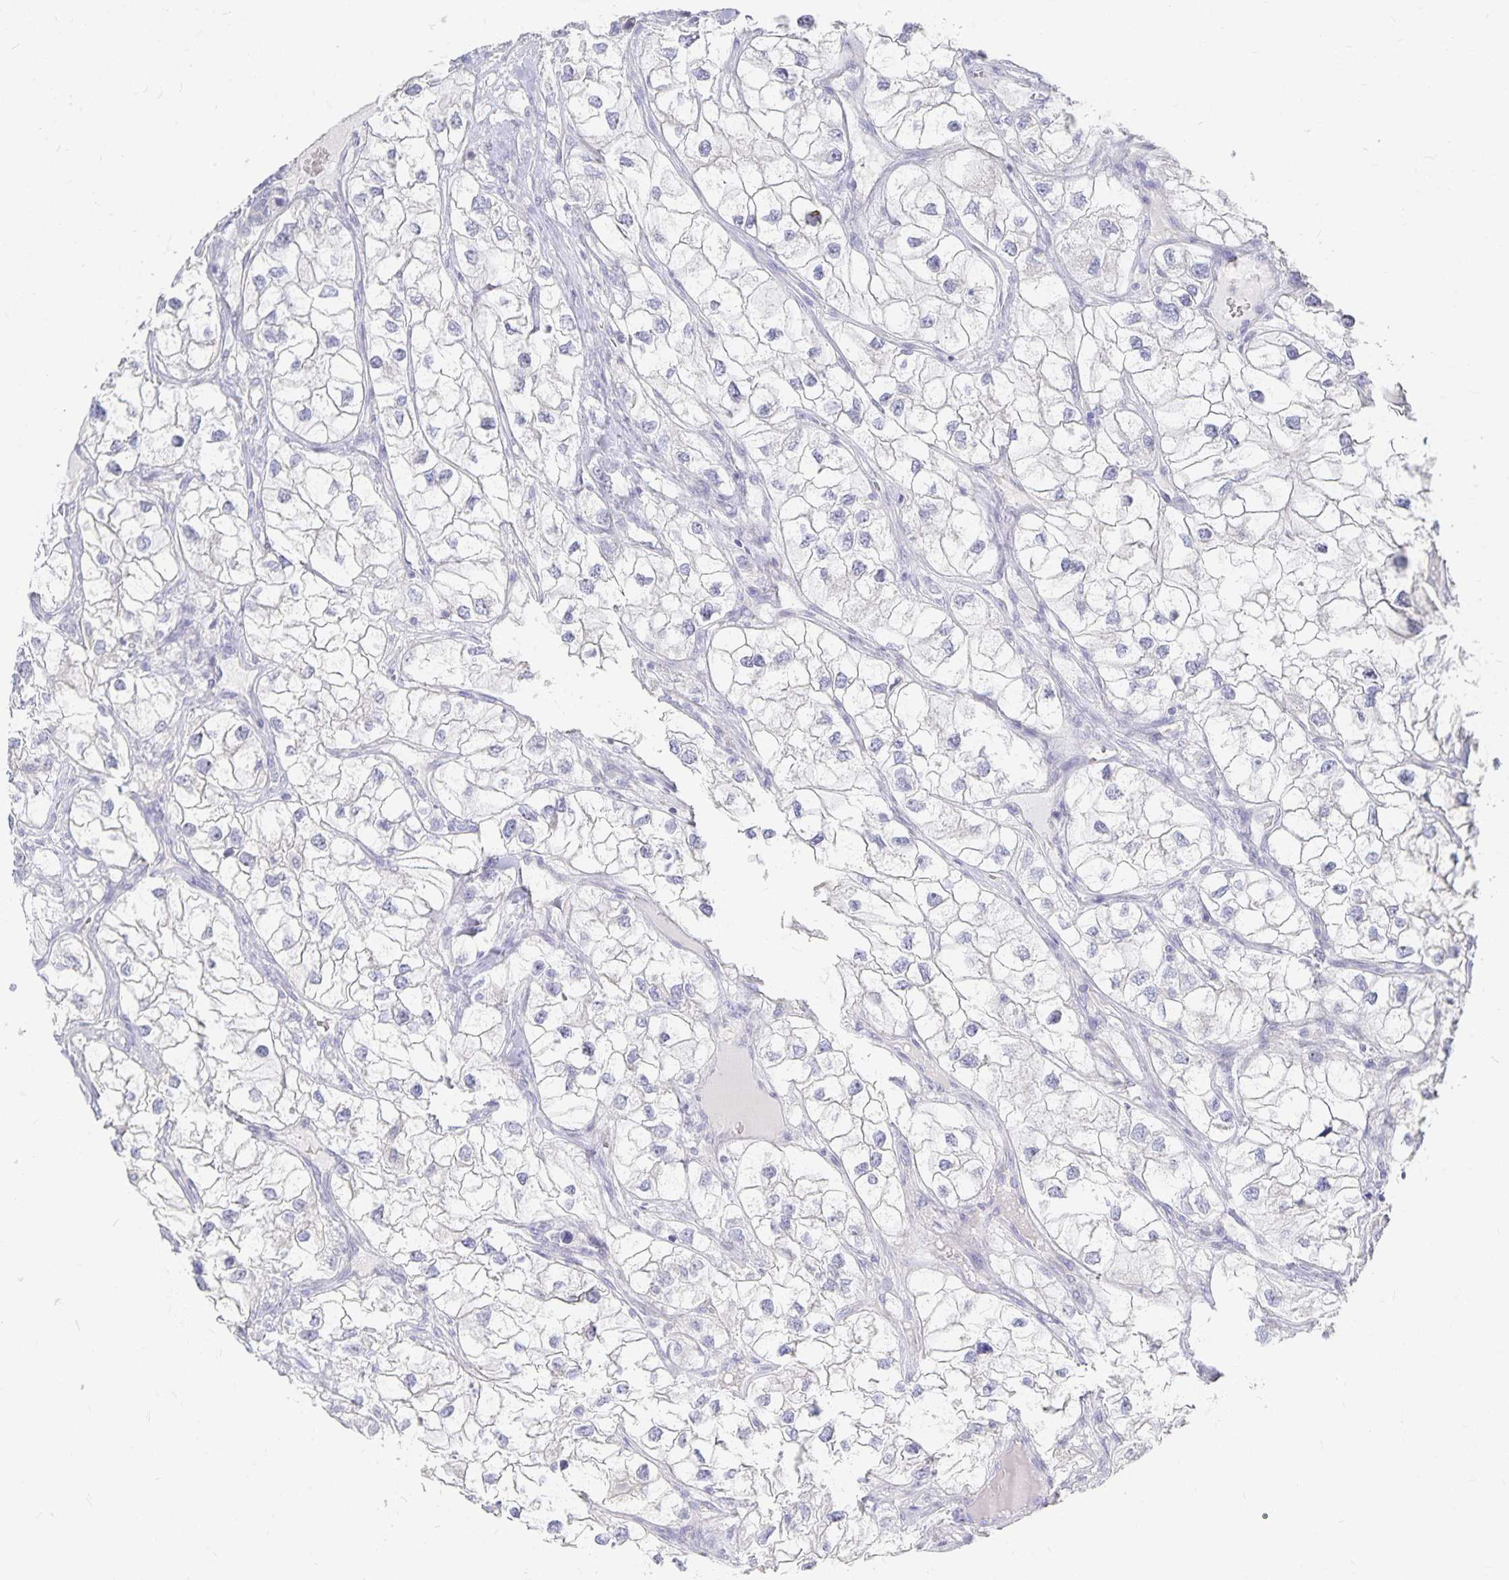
{"staining": {"intensity": "negative", "quantity": "none", "location": "none"}, "tissue": "renal cancer", "cell_type": "Tumor cells", "image_type": "cancer", "snomed": [{"axis": "morphology", "description": "Adenocarcinoma, NOS"}, {"axis": "topography", "description": "Kidney"}], "caption": "This is an immunohistochemistry (IHC) histopathology image of renal adenocarcinoma. There is no staining in tumor cells.", "gene": "DNAH9", "patient": {"sex": "male", "age": 59}}